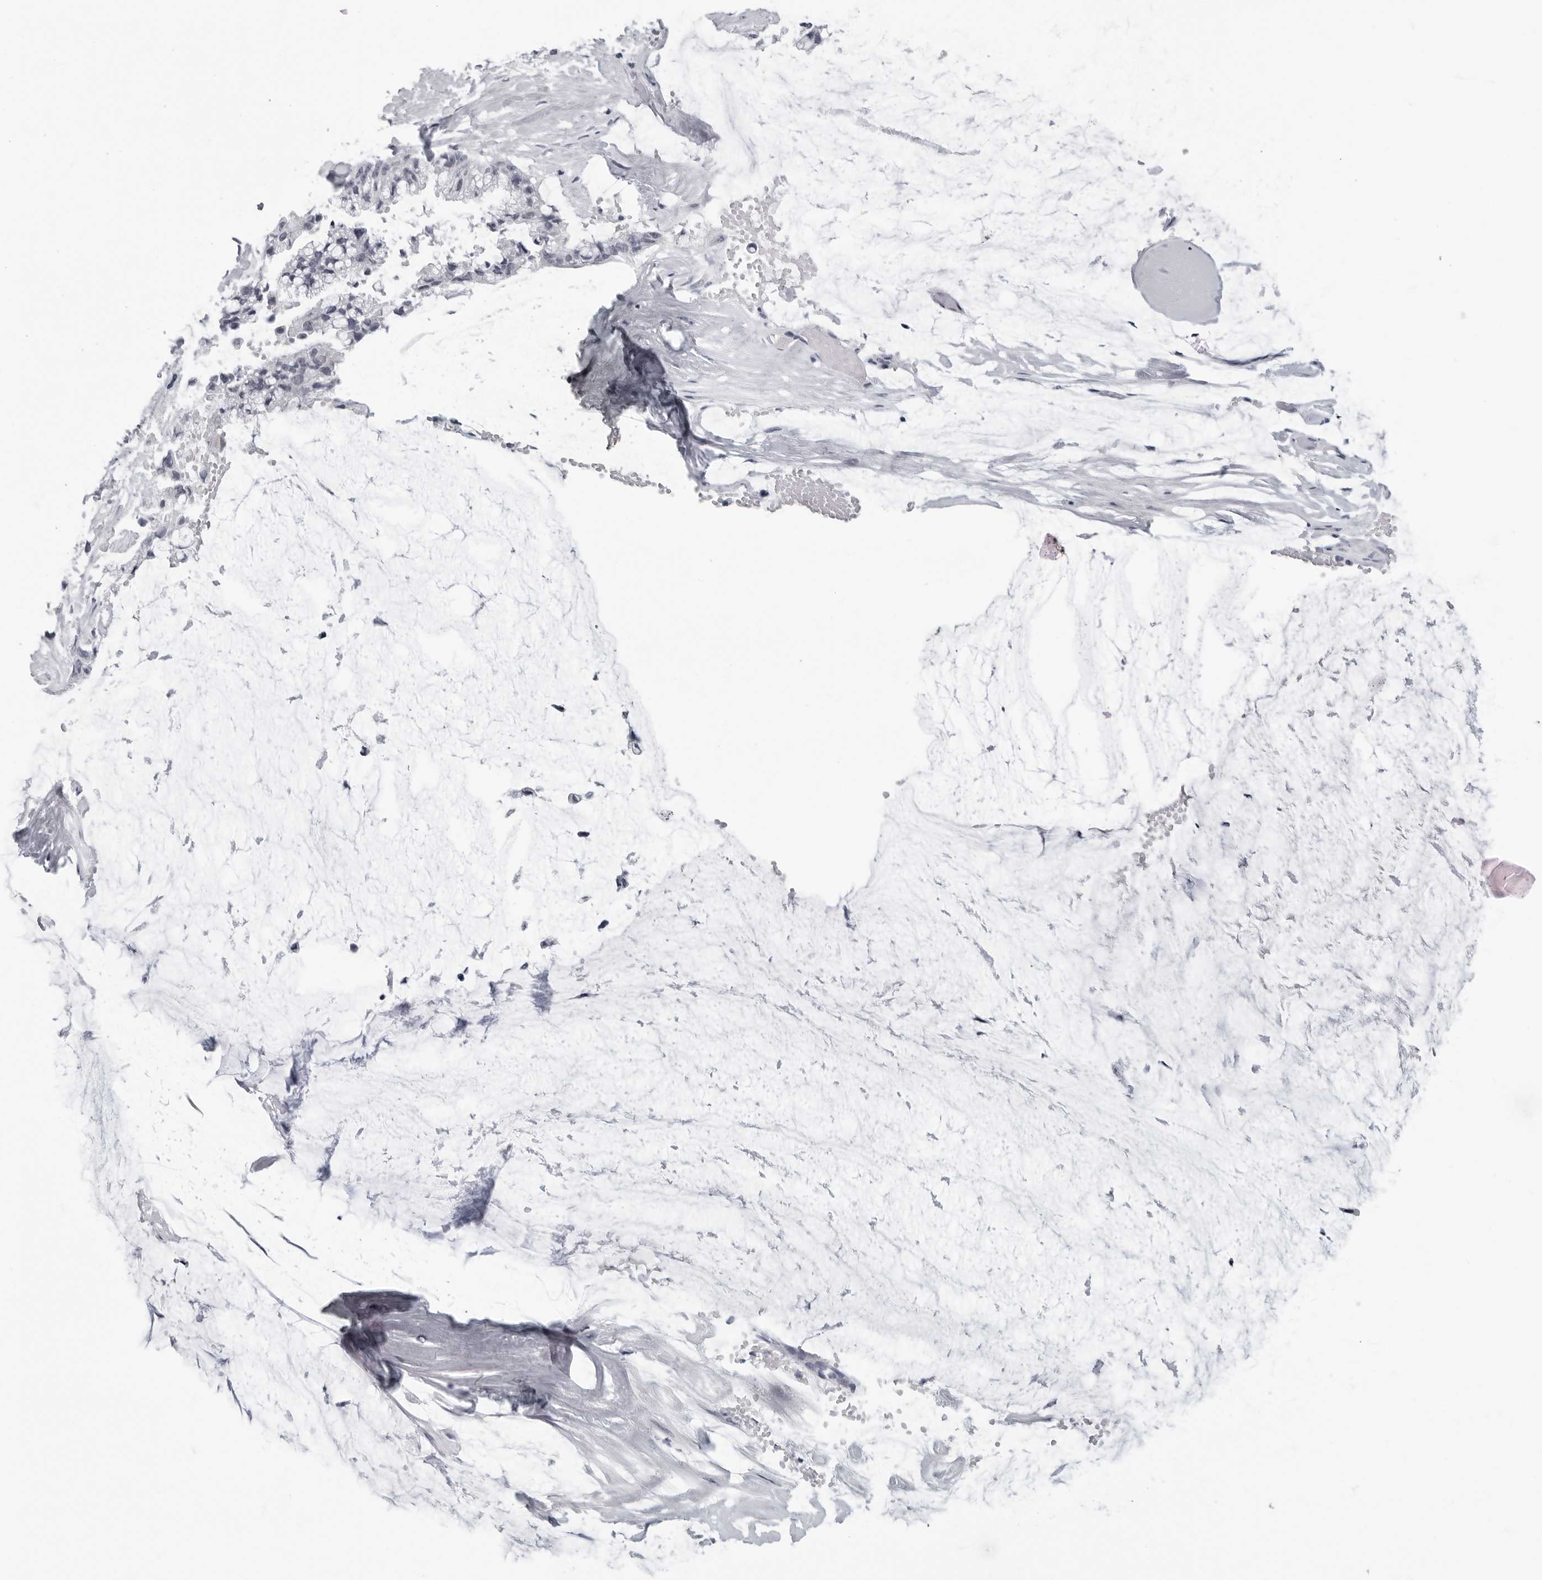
{"staining": {"intensity": "negative", "quantity": "none", "location": "none"}, "tissue": "ovarian cancer", "cell_type": "Tumor cells", "image_type": "cancer", "snomed": [{"axis": "morphology", "description": "Cystadenocarcinoma, mucinous, NOS"}, {"axis": "topography", "description": "Ovary"}], "caption": "A micrograph of ovarian mucinous cystadenocarcinoma stained for a protein displays no brown staining in tumor cells. (Brightfield microscopy of DAB (3,3'-diaminobenzidine) immunohistochemistry at high magnification).", "gene": "OPLAH", "patient": {"sex": "female", "age": 39}}